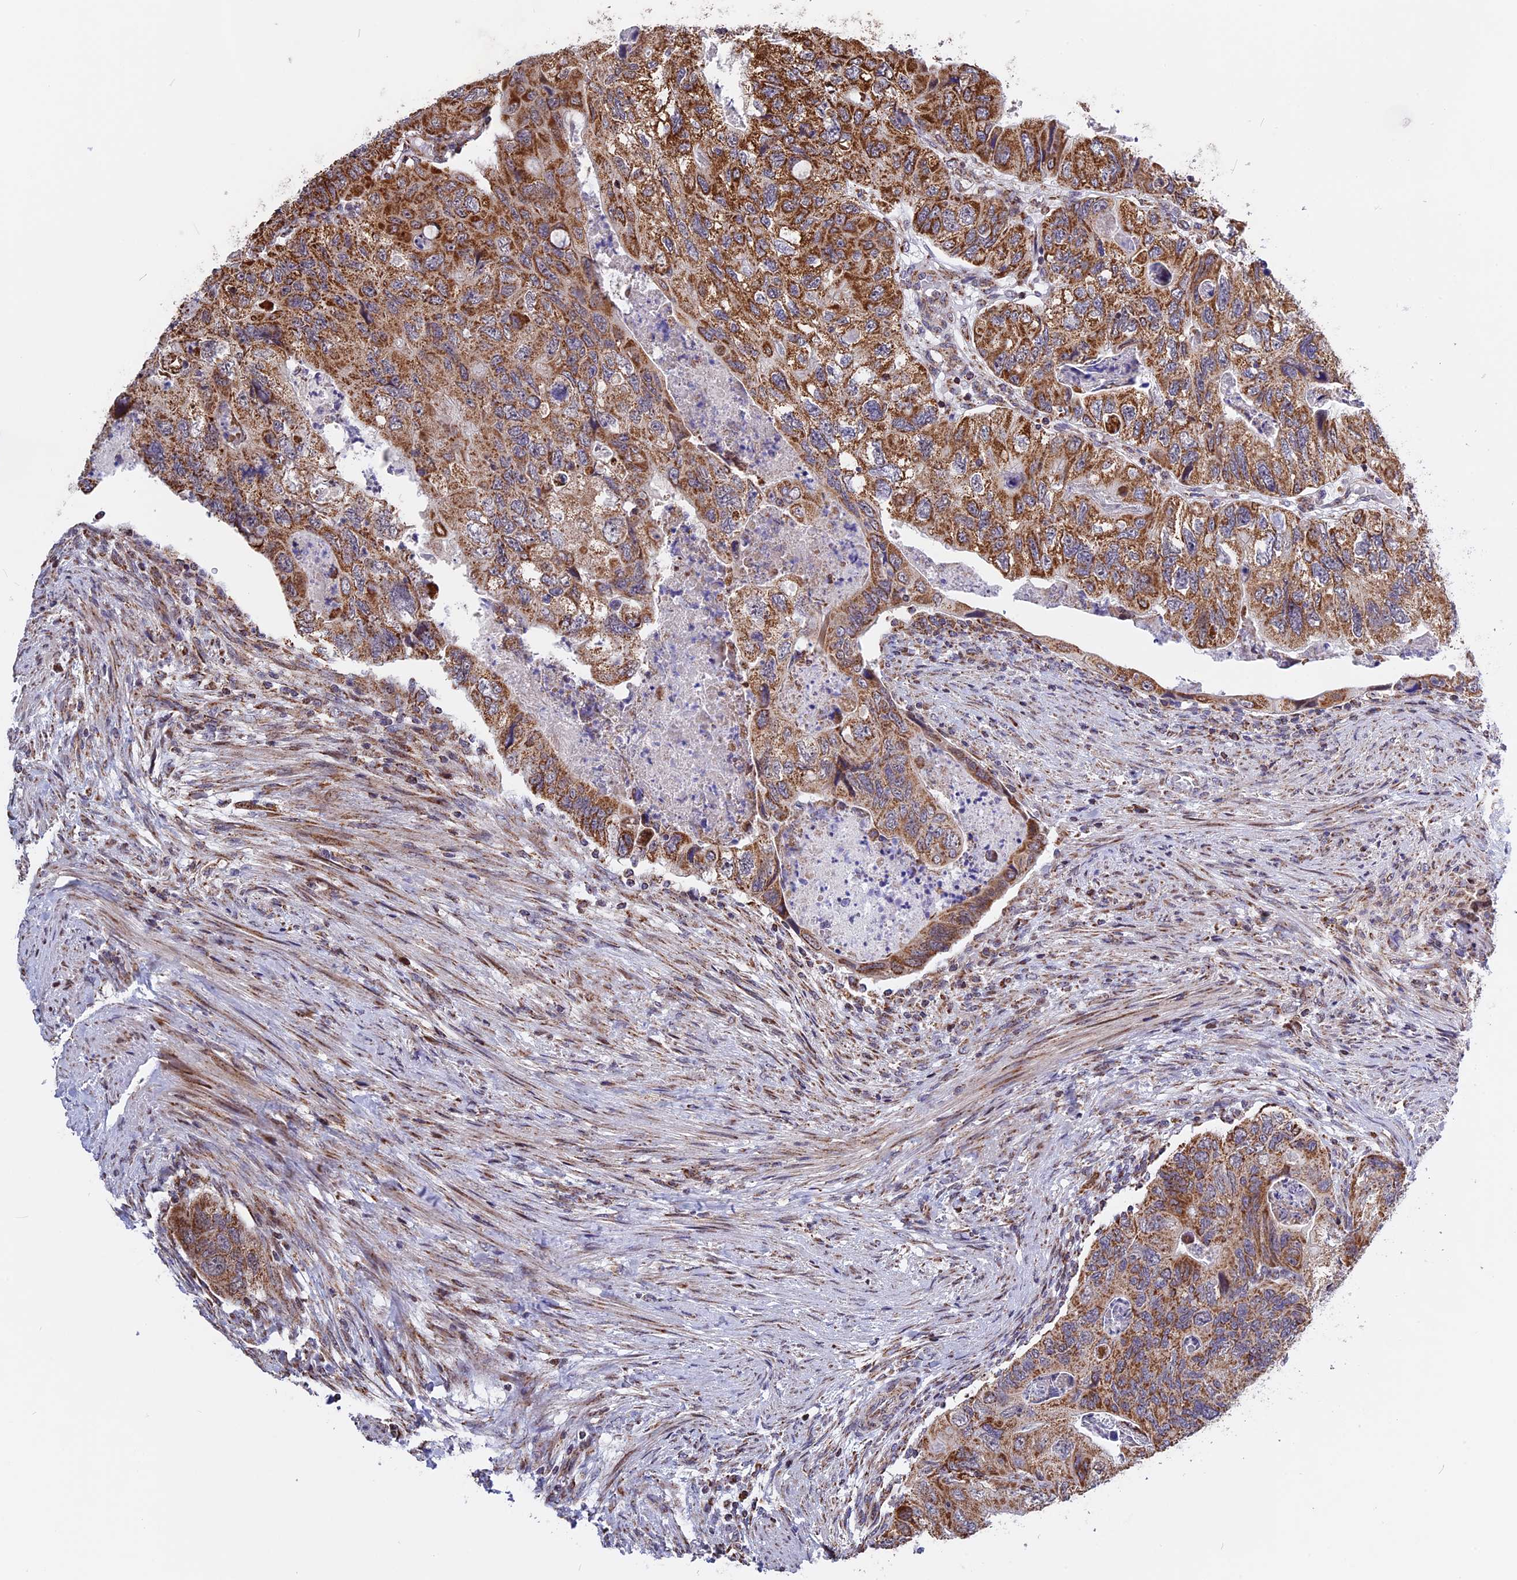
{"staining": {"intensity": "strong", "quantity": ">75%", "location": "cytoplasmic/membranous"}, "tissue": "colorectal cancer", "cell_type": "Tumor cells", "image_type": "cancer", "snomed": [{"axis": "morphology", "description": "Adenocarcinoma, NOS"}, {"axis": "topography", "description": "Rectum"}], "caption": "Brown immunohistochemical staining in human colorectal cancer displays strong cytoplasmic/membranous positivity in about >75% of tumor cells.", "gene": "FAM174C", "patient": {"sex": "male", "age": 63}}